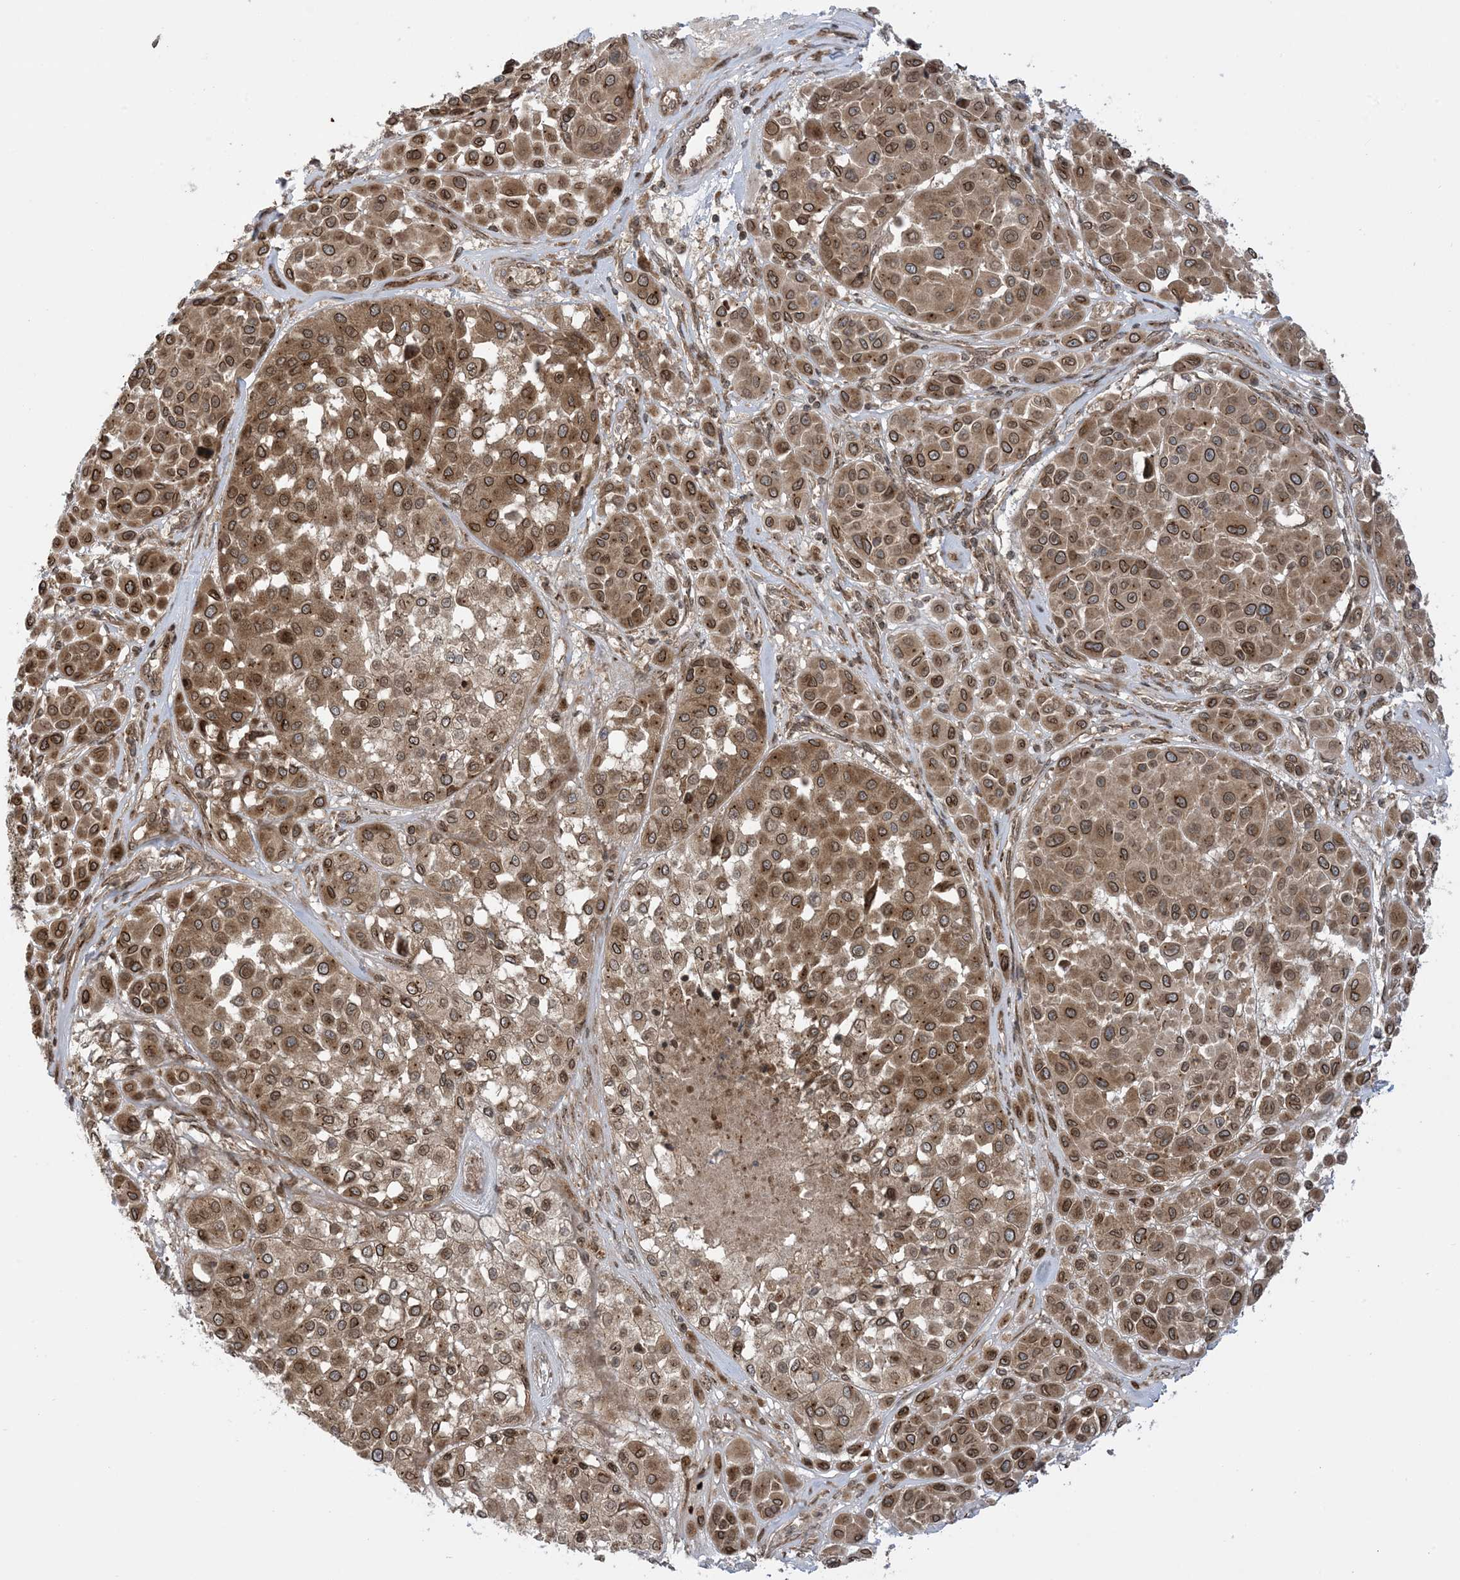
{"staining": {"intensity": "strong", "quantity": ">75%", "location": "cytoplasmic/membranous,nuclear"}, "tissue": "melanoma", "cell_type": "Tumor cells", "image_type": "cancer", "snomed": [{"axis": "morphology", "description": "Malignant melanoma, Metastatic site"}, {"axis": "topography", "description": "Soft tissue"}], "caption": "Tumor cells show strong cytoplasmic/membranous and nuclear expression in about >75% of cells in malignant melanoma (metastatic site). (brown staining indicates protein expression, while blue staining denotes nuclei).", "gene": "CASP4", "patient": {"sex": "male", "age": 41}}